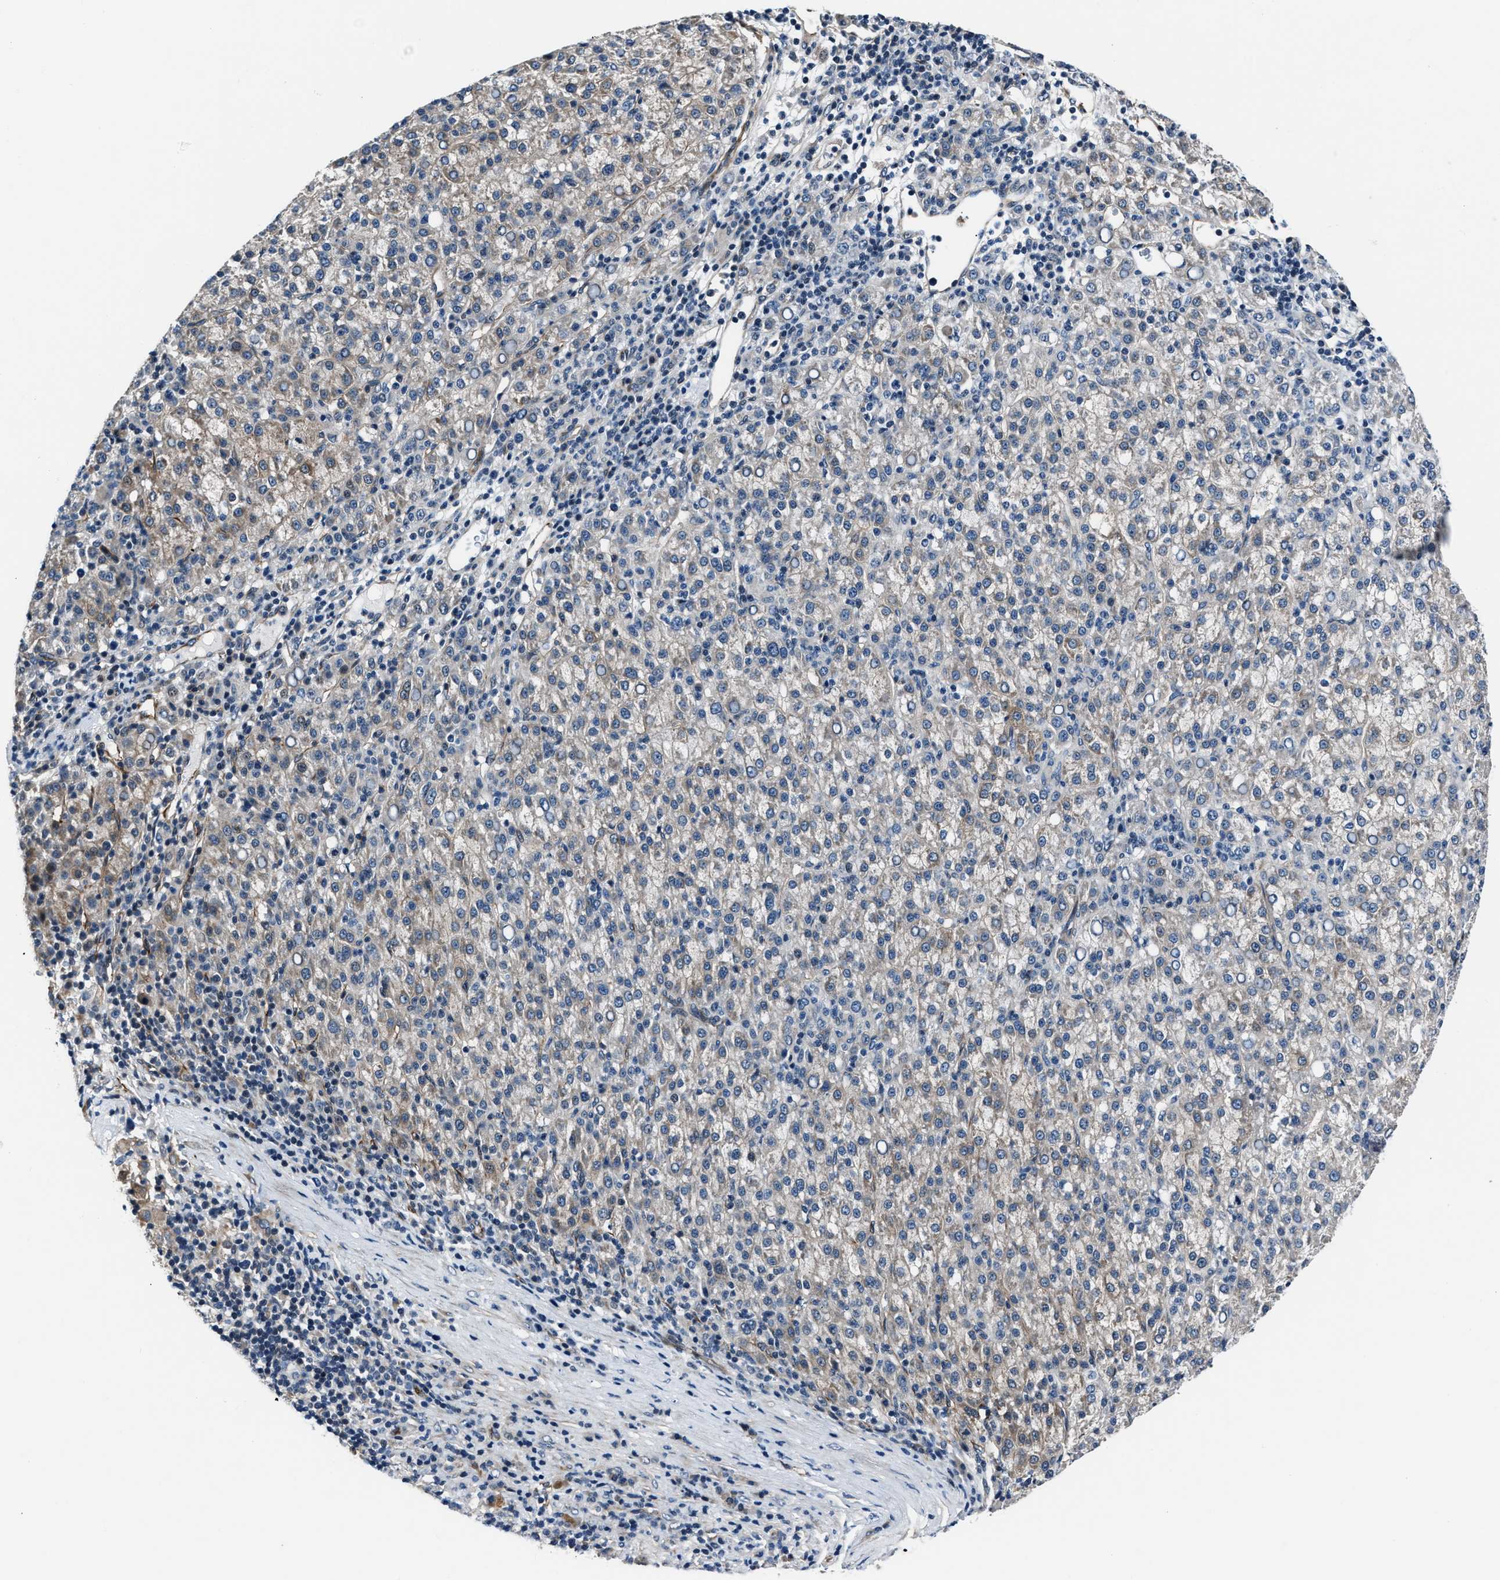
{"staining": {"intensity": "negative", "quantity": "none", "location": "none"}, "tissue": "liver cancer", "cell_type": "Tumor cells", "image_type": "cancer", "snomed": [{"axis": "morphology", "description": "Carcinoma, Hepatocellular, NOS"}, {"axis": "topography", "description": "Liver"}], "caption": "Immunohistochemistry (IHC) photomicrograph of neoplastic tissue: human hepatocellular carcinoma (liver) stained with DAB demonstrates no significant protein expression in tumor cells.", "gene": "MPDZ", "patient": {"sex": "female", "age": 58}}